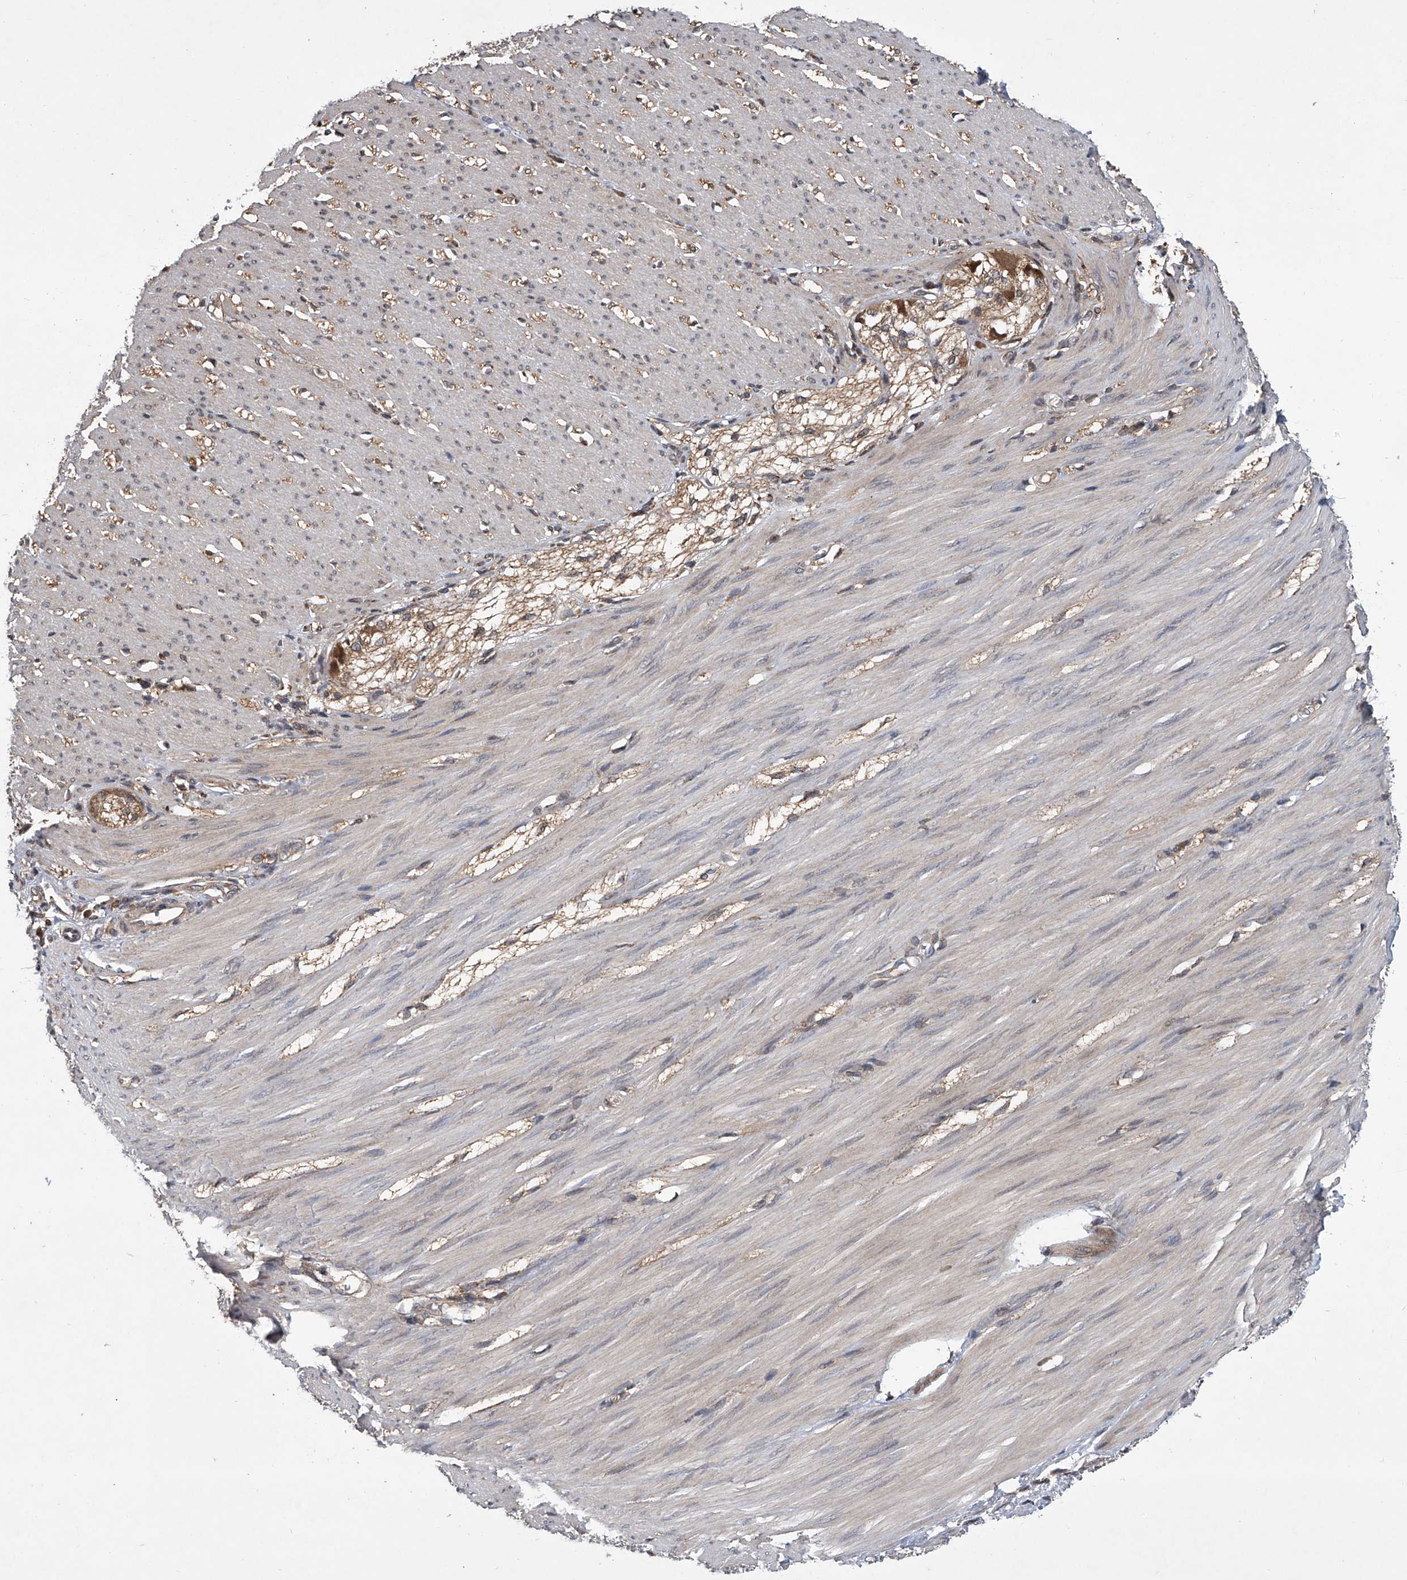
{"staining": {"intensity": "weak", "quantity": "25%-75%", "location": "cytoplasmic/membranous"}, "tissue": "smooth muscle", "cell_type": "Smooth muscle cells", "image_type": "normal", "snomed": [{"axis": "morphology", "description": "Normal tissue, NOS"}, {"axis": "morphology", "description": "Adenocarcinoma, NOS"}, {"axis": "topography", "description": "Colon"}, {"axis": "topography", "description": "Peripheral nerve tissue"}], "caption": "Immunohistochemistry (IHC) histopathology image of unremarkable human smooth muscle stained for a protein (brown), which demonstrates low levels of weak cytoplasmic/membranous expression in about 25%-75% of smooth muscle cells.", "gene": "GEMIN8", "patient": {"sex": "male", "age": 14}}